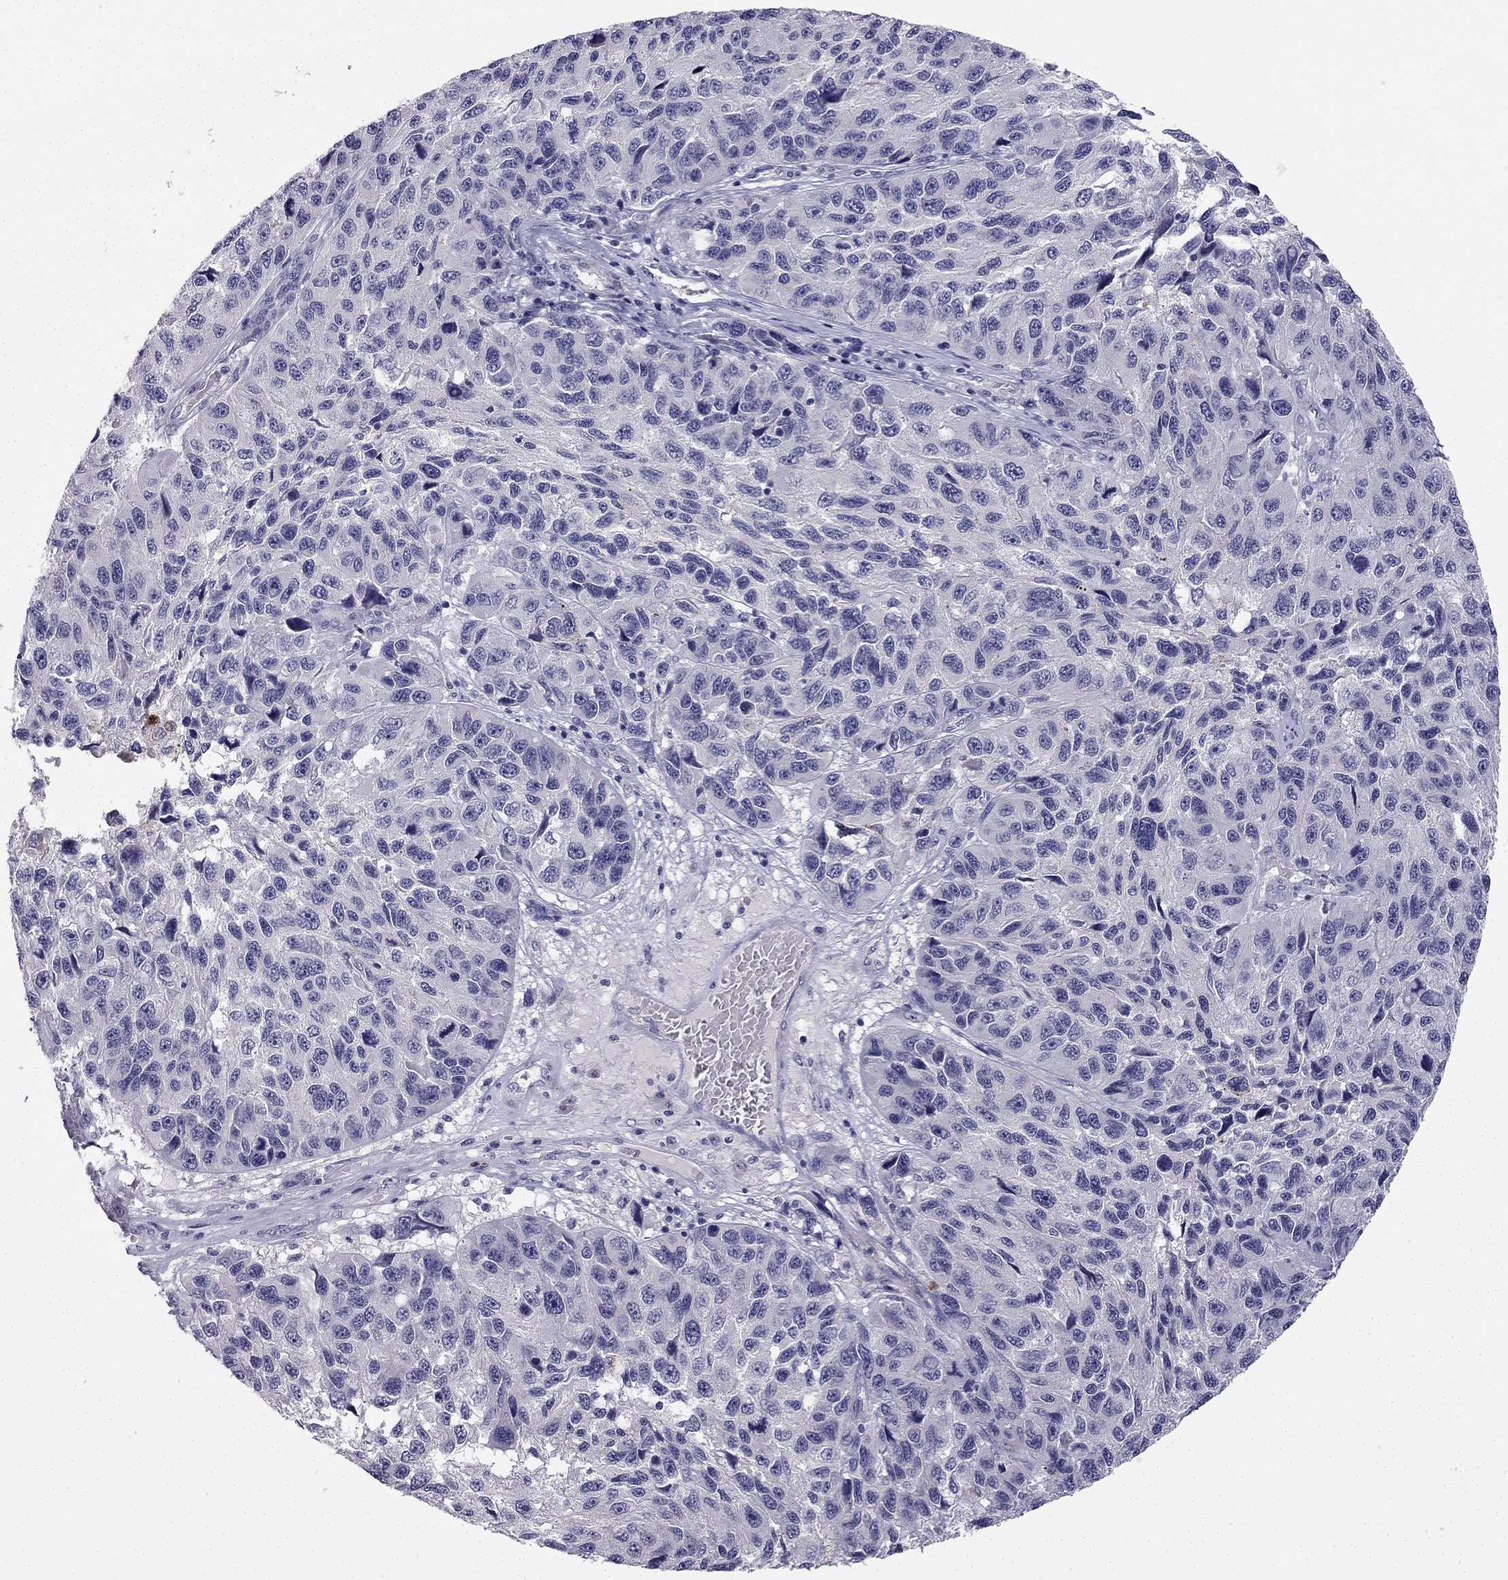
{"staining": {"intensity": "negative", "quantity": "none", "location": "none"}, "tissue": "melanoma", "cell_type": "Tumor cells", "image_type": "cancer", "snomed": [{"axis": "morphology", "description": "Malignant melanoma, NOS"}, {"axis": "topography", "description": "Skin"}], "caption": "Image shows no significant protein staining in tumor cells of malignant melanoma.", "gene": "C16orf89", "patient": {"sex": "male", "age": 53}}